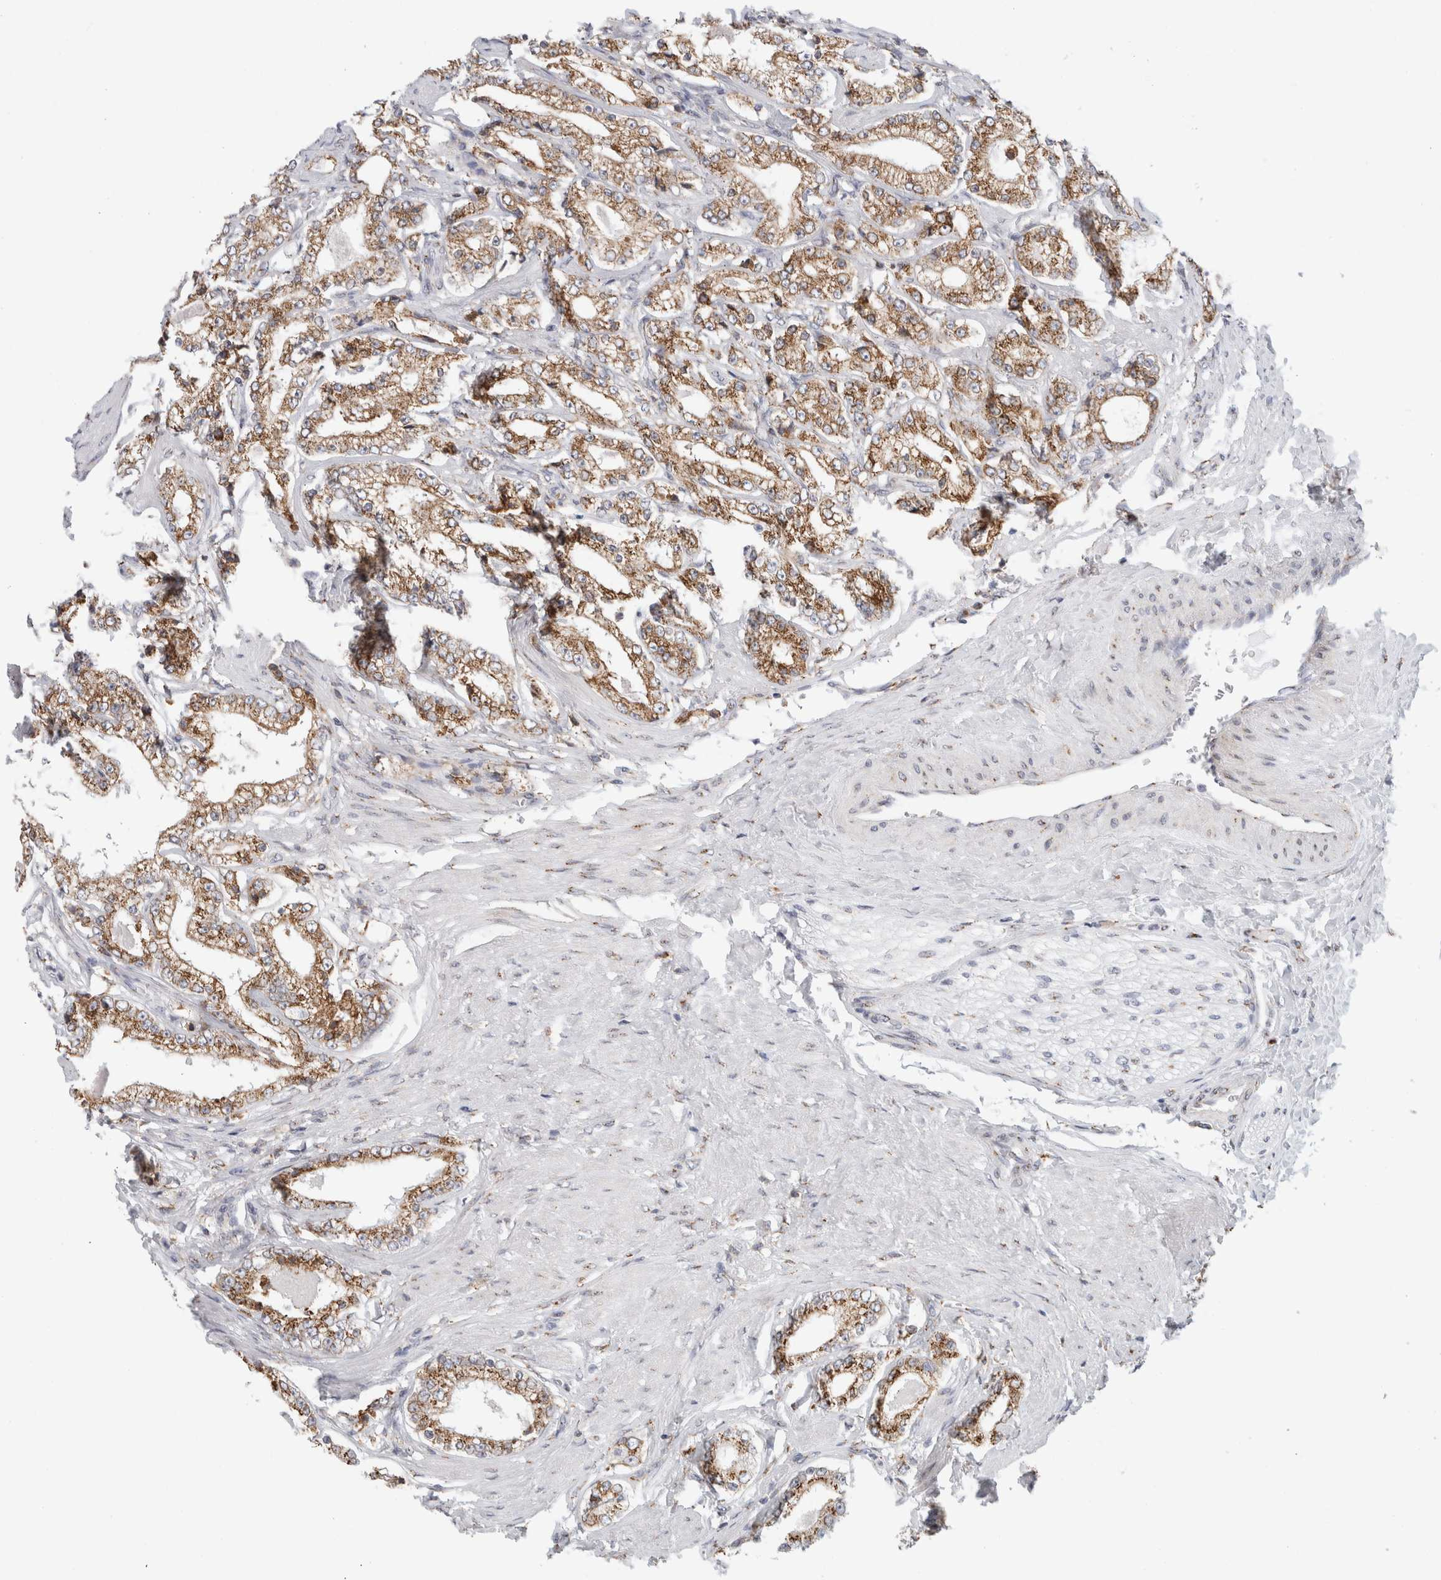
{"staining": {"intensity": "moderate", "quantity": ">75%", "location": "cytoplasmic/membranous"}, "tissue": "prostate cancer", "cell_type": "Tumor cells", "image_type": "cancer", "snomed": [{"axis": "morphology", "description": "Adenocarcinoma, Low grade"}, {"axis": "topography", "description": "Prostate"}], "caption": "Low-grade adenocarcinoma (prostate) tissue displays moderate cytoplasmic/membranous expression in approximately >75% of tumor cells", "gene": "MCFD2", "patient": {"sex": "male", "age": 63}}